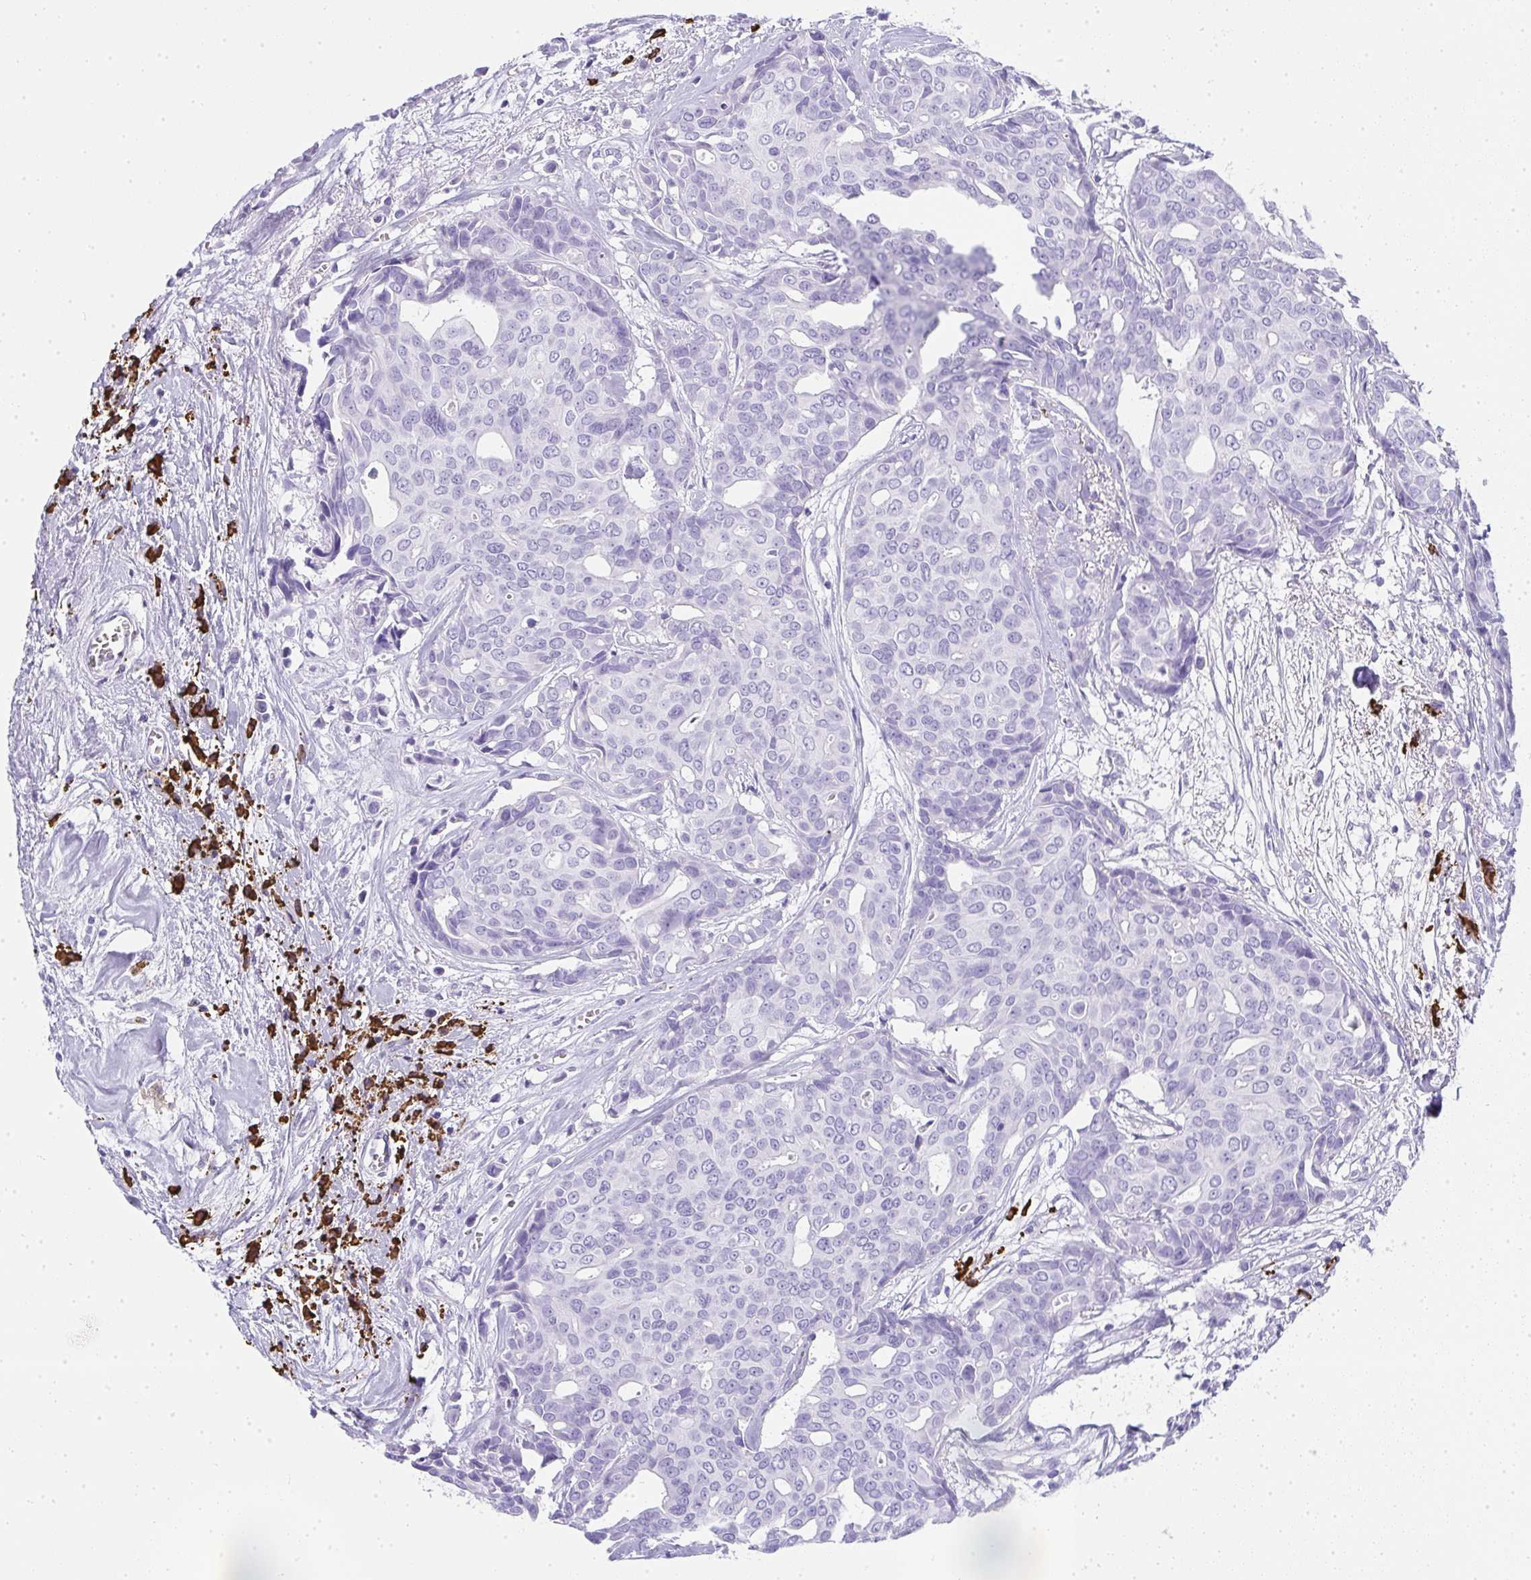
{"staining": {"intensity": "negative", "quantity": "none", "location": "none"}, "tissue": "breast cancer", "cell_type": "Tumor cells", "image_type": "cancer", "snomed": [{"axis": "morphology", "description": "Duct carcinoma"}, {"axis": "topography", "description": "Breast"}], "caption": "An immunohistochemistry image of breast cancer (intraductal carcinoma) is shown. There is no staining in tumor cells of breast cancer (intraductal carcinoma).", "gene": "CDADC1", "patient": {"sex": "female", "age": 54}}